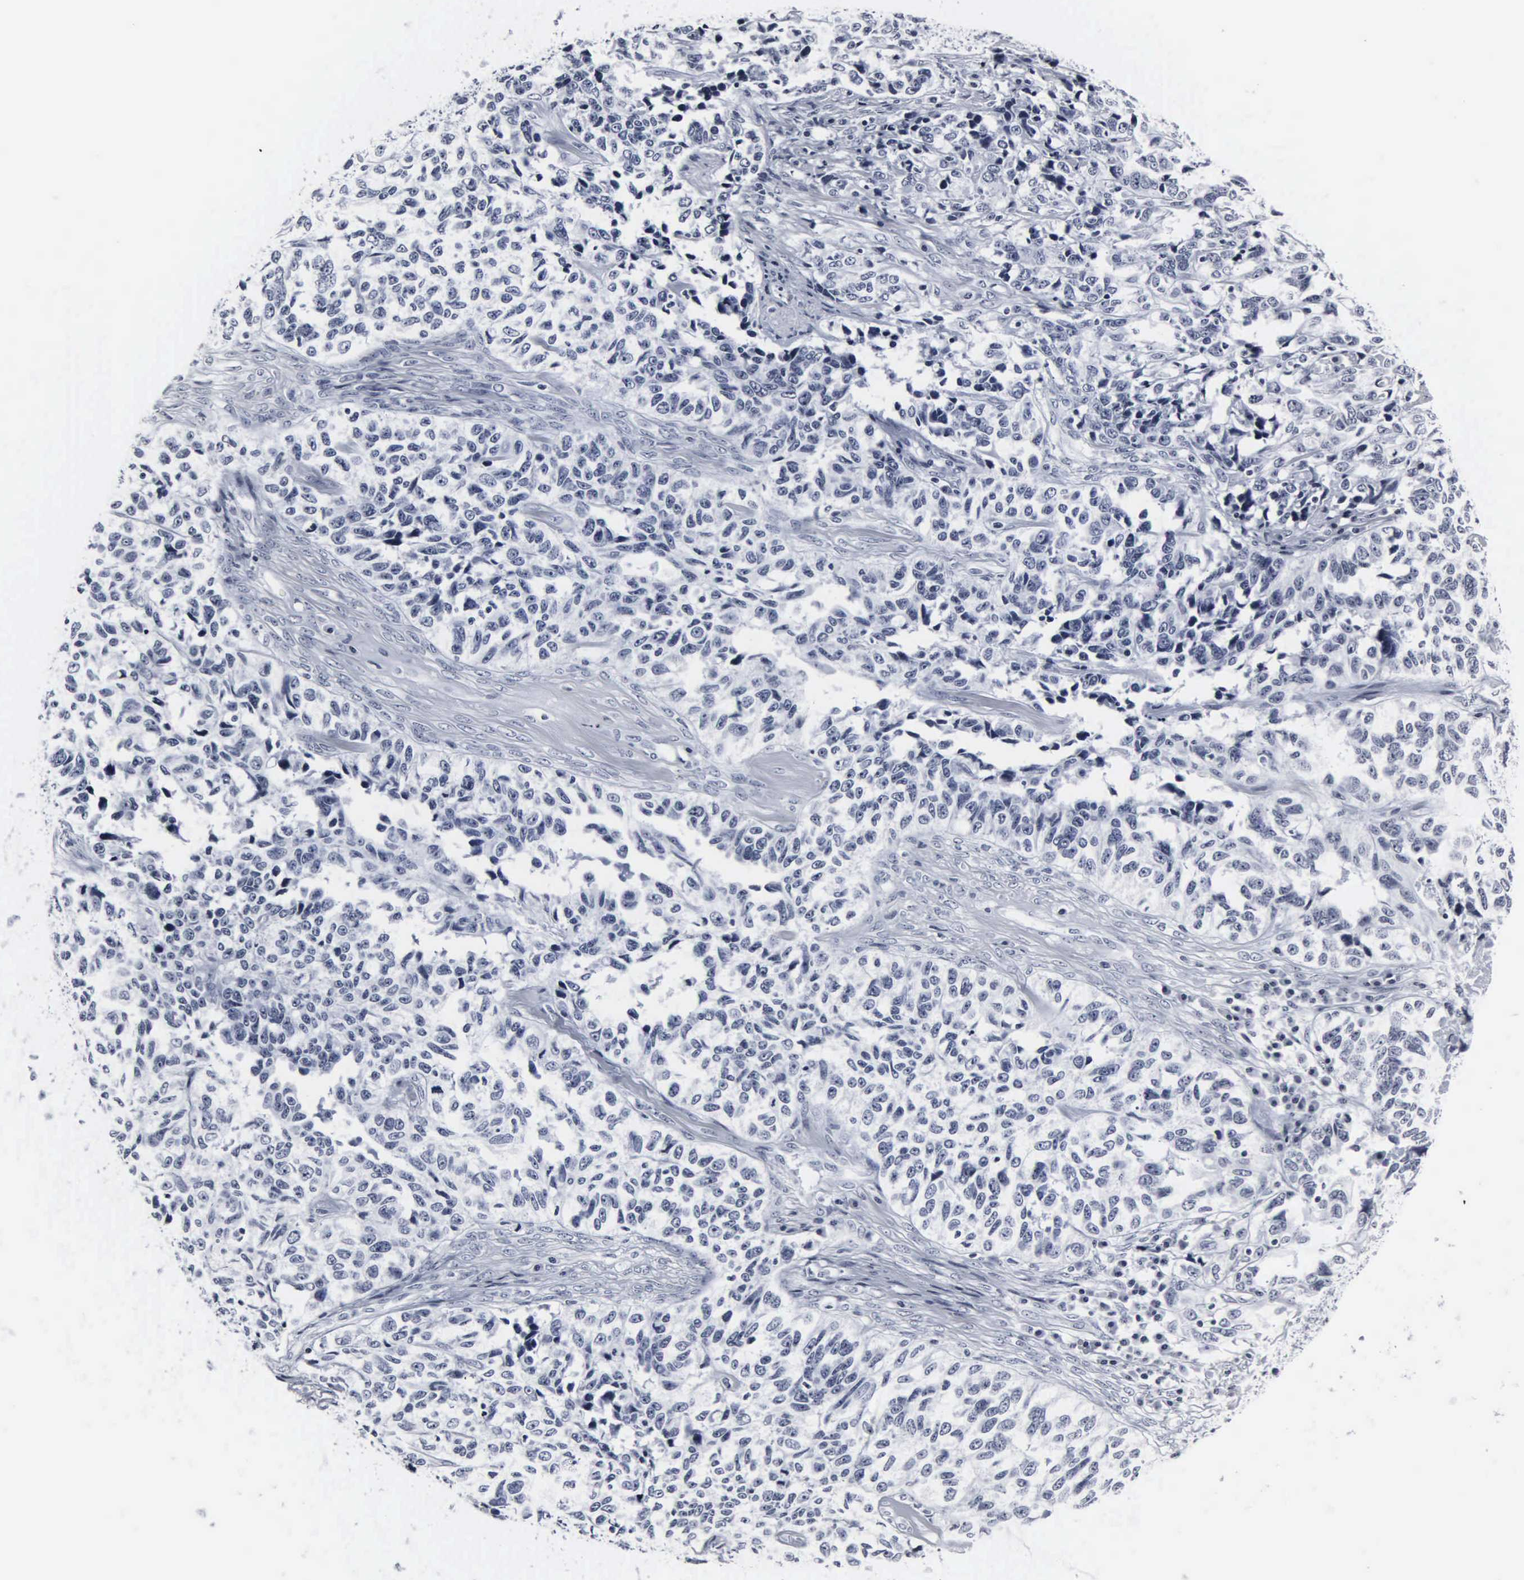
{"staining": {"intensity": "negative", "quantity": "none", "location": "none"}, "tissue": "ovarian cancer", "cell_type": "Tumor cells", "image_type": "cancer", "snomed": [{"axis": "morphology", "description": "Cystadenocarcinoma, serous, NOS"}, {"axis": "topography", "description": "Ovary"}], "caption": "Micrograph shows no significant protein staining in tumor cells of ovarian cancer. (Stains: DAB (3,3'-diaminobenzidine) immunohistochemistry with hematoxylin counter stain, Microscopy: brightfield microscopy at high magnification).", "gene": "DGCR2", "patient": {"sex": "female", "age": 82}}